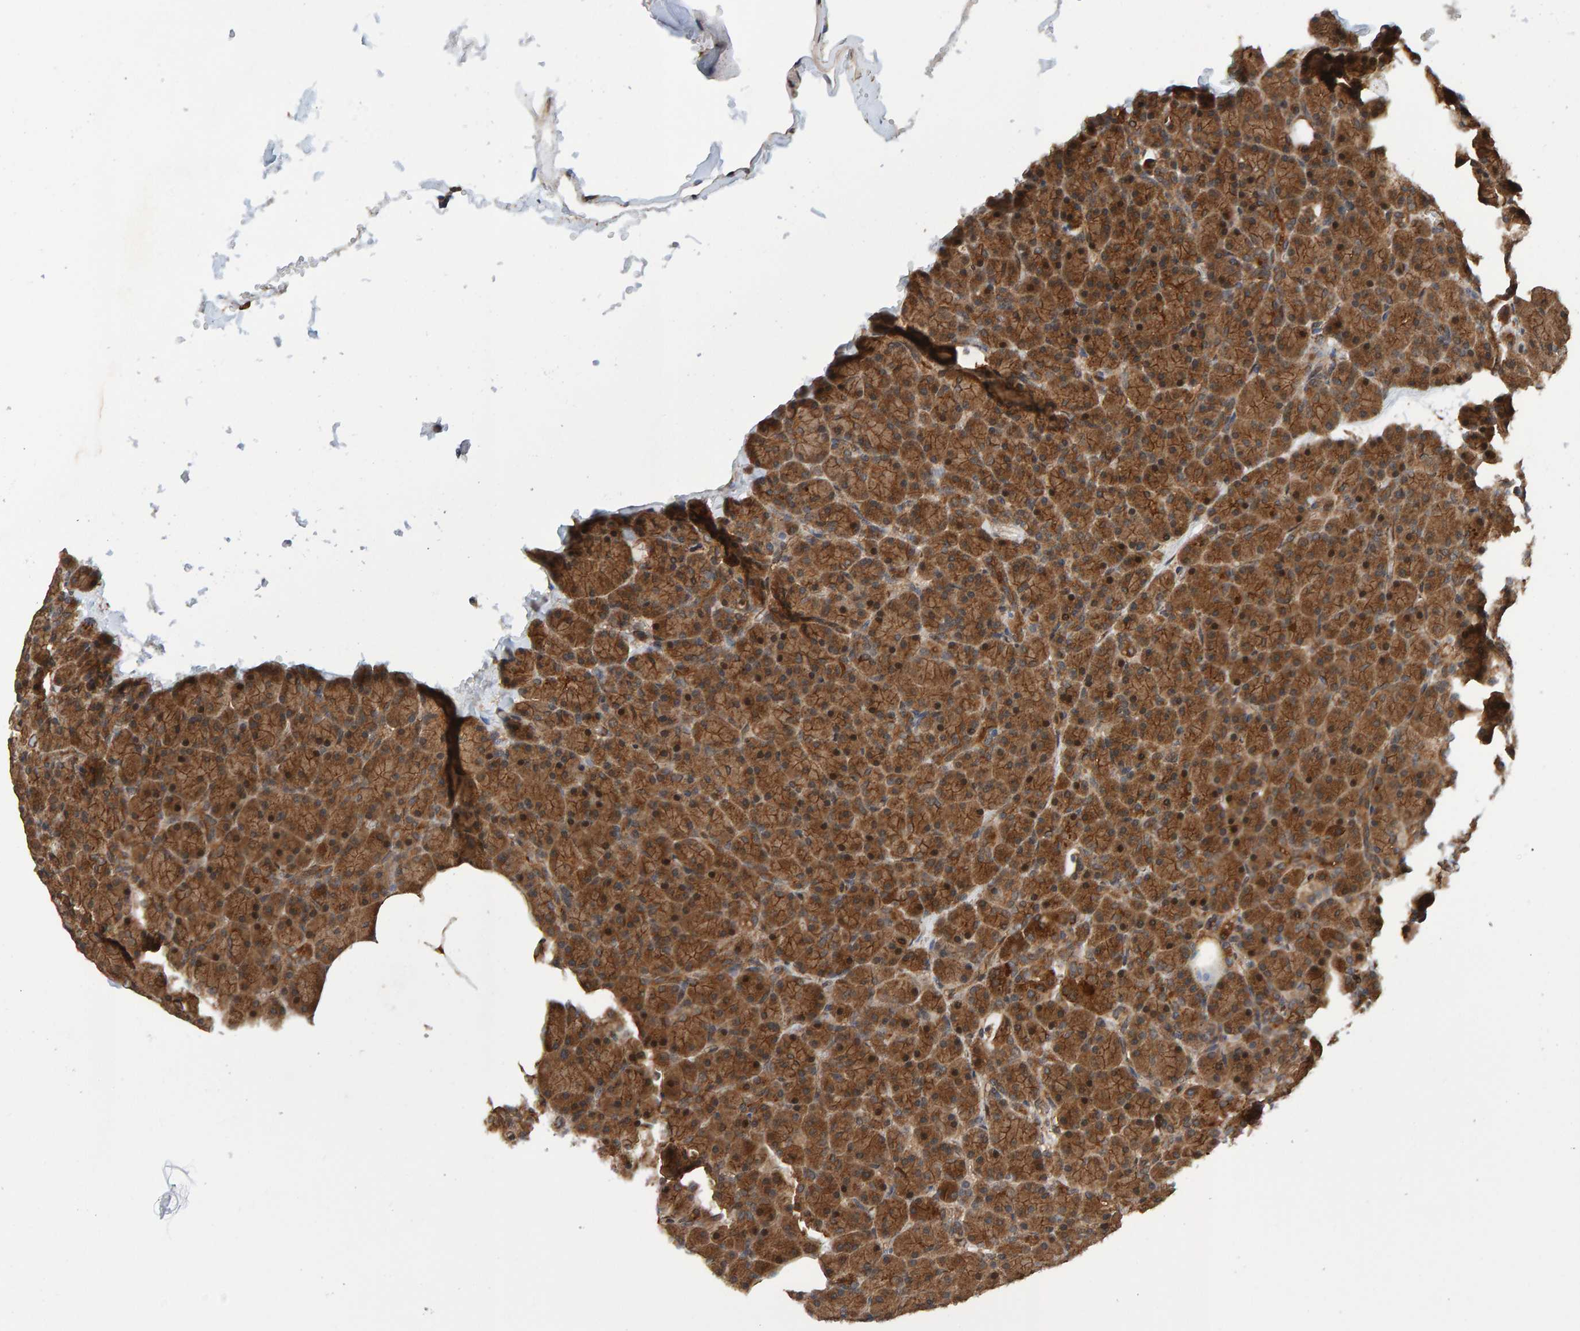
{"staining": {"intensity": "strong", "quantity": ">75%", "location": "cytoplasmic/membranous"}, "tissue": "pancreas", "cell_type": "Exocrine glandular cells", "image_type": "normal", "snomed": [{"axis": "morphology", "description": "Normal tissue, NOS"}, {"axis": "topography", "description": "Pancreas"}], "caption": "Human pancreas stained with a brown dye exhibits strong cytoplasmic/membranous positive positivity in approximately >75% of exocrine glandular cells.", "gene": "SCRN2", "patient": {"sex": "female", "age": 43}}